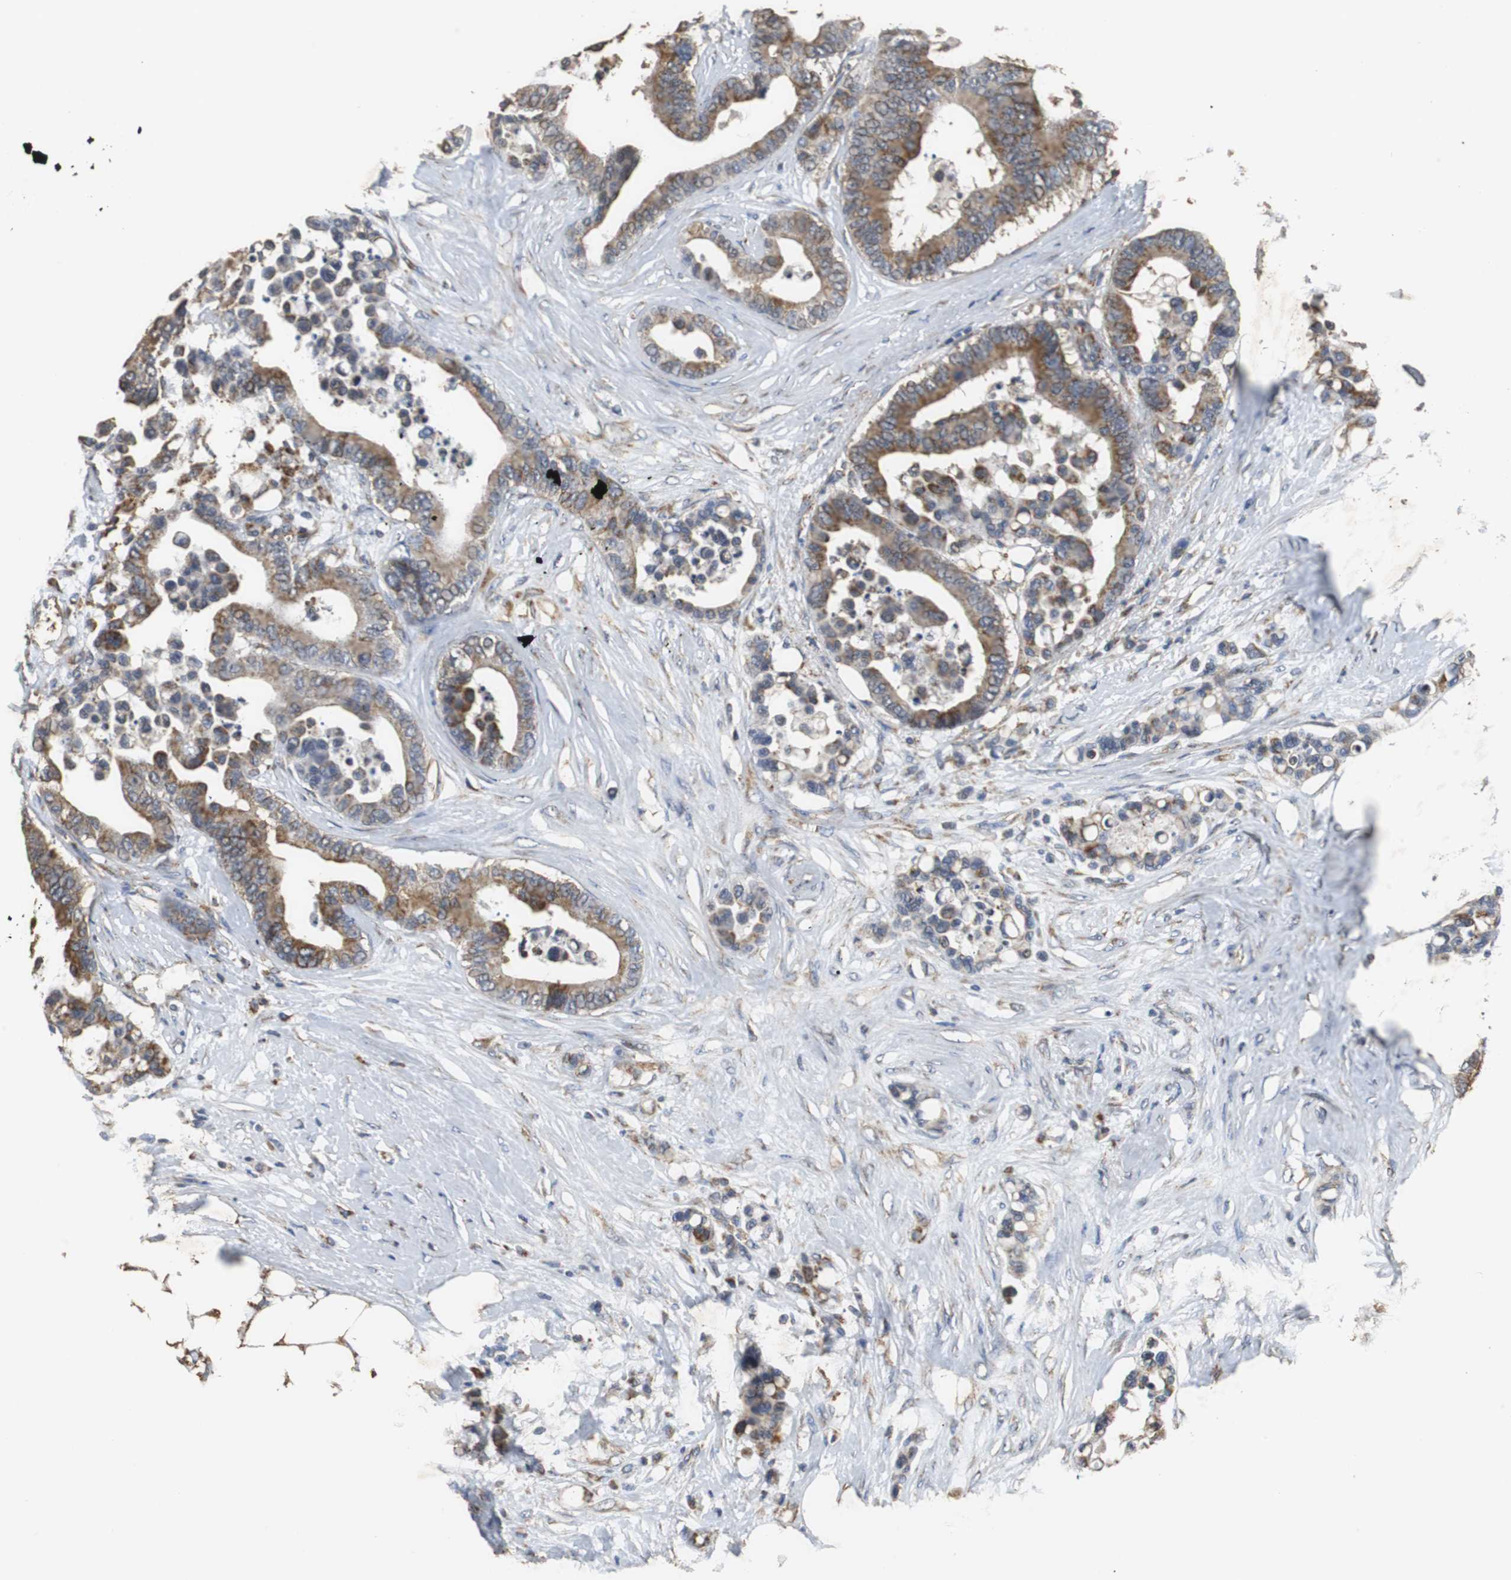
{"staining": {"intensity": "moderate", "quantity": ">75%", "location": "cytoplasmic/membranous"}, "tissue": "colorectal cancer", "cell_type": "Tumor cells", "image_type": "cancer", "snomed": [{"axis": "morphology", "description": "Adenocarcinoma, NOS"}, {"axis": "topography", "description": "Colon"}], "caption": "Colorectal cancer (adenocarcinoma) stained for a protein displays moderate cytoplasmic/membranous positivity in tumor cells.", "gene": "NNT", "patient": {"sex": "male", "age": 82}}